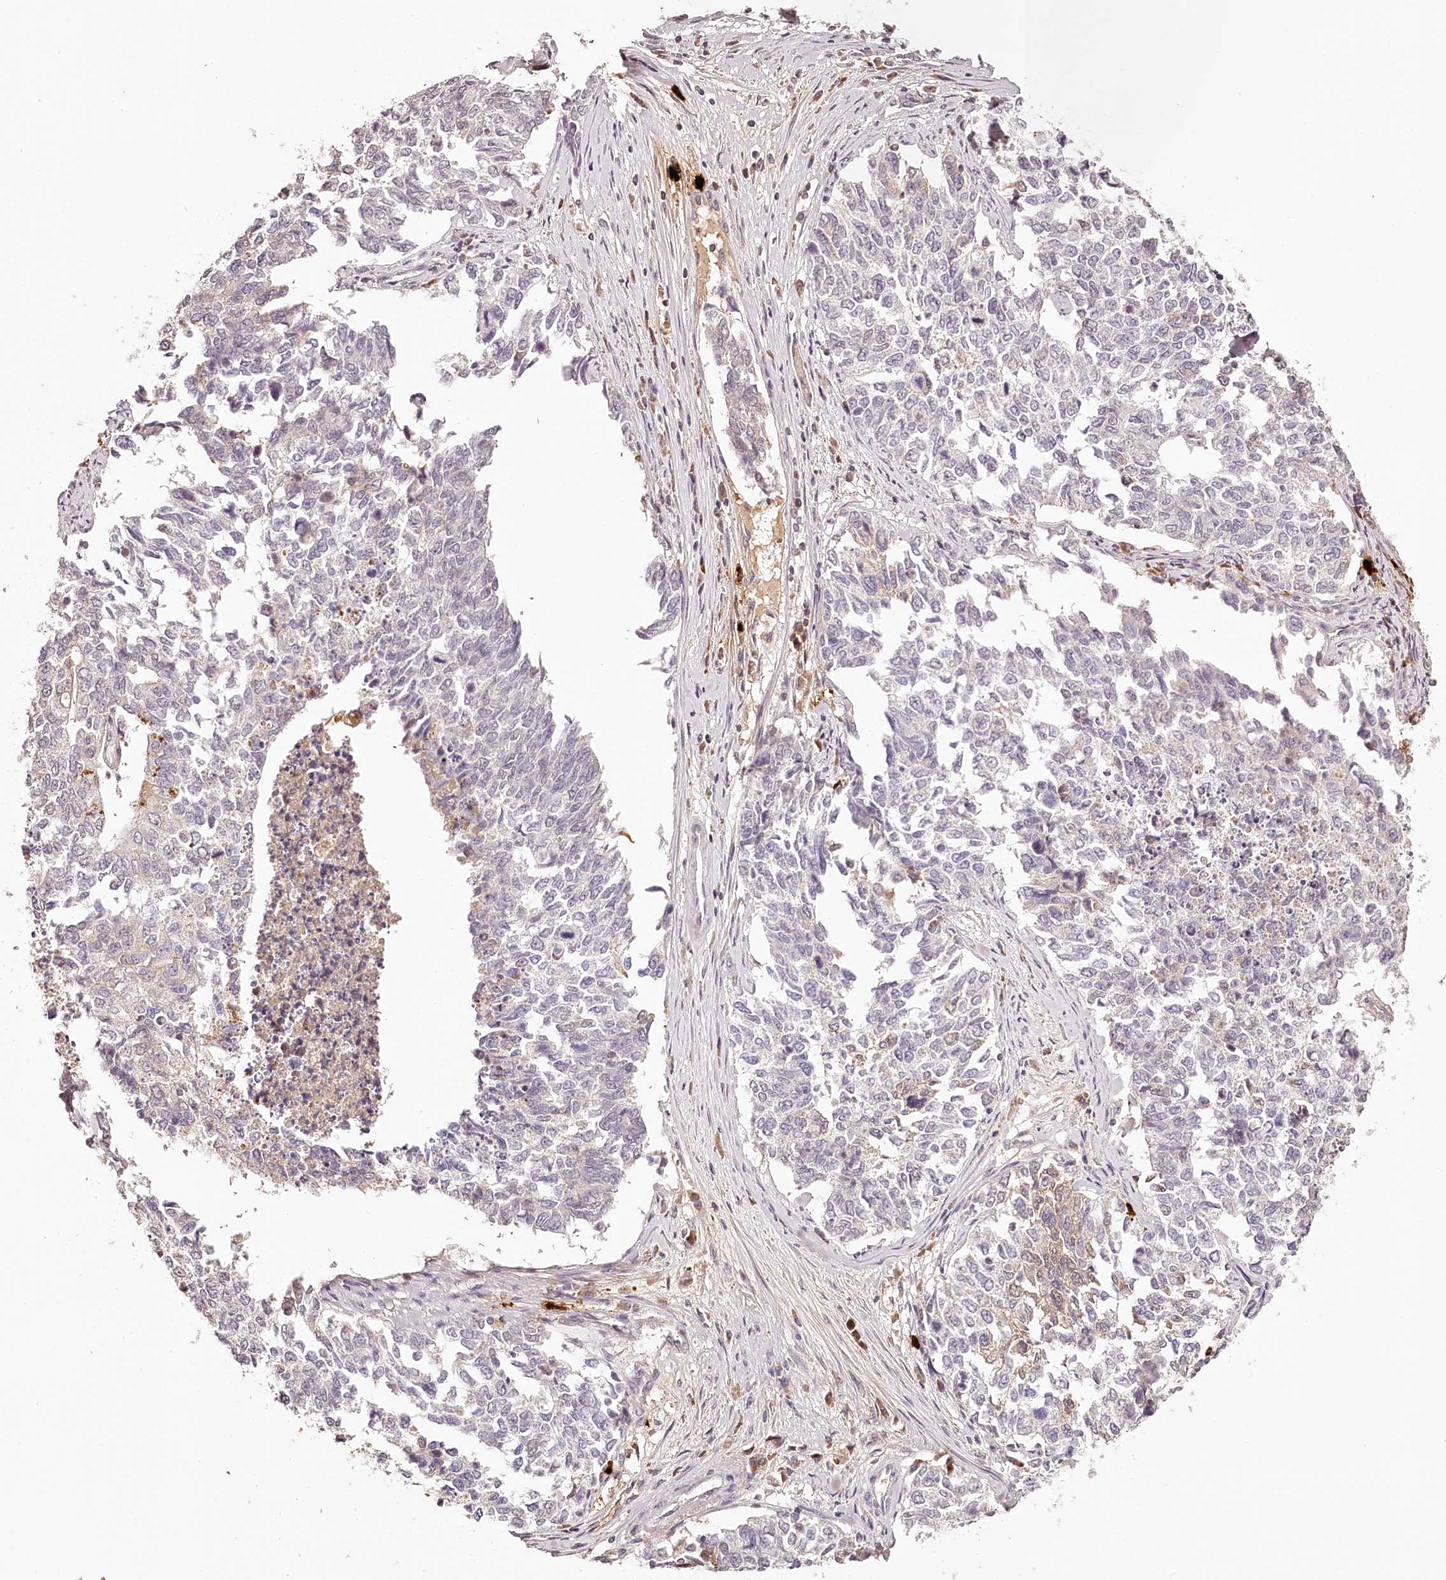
{"staining": {"intensity": "negative", "quantity": "none", "location": "none"}, "tissue": "cervical cancer", "cell_type": "Tumor cells", "image_type": "cancer", "snomed": [{"axis": "morphology", "description": "Squamous cell carcinoma, NOS"}, {"axis": "topography", "description": "Cervix"}], "caption": "An immunohistochemistry photomicrograph of cervical cancer (squamous cell carcinoma) is shown. There is no staining in tumor cells of cervical cancer (squamous cell carcinoma).", "gene": "SYNGR1", "patient": {"sex": "female", "age": 63}}